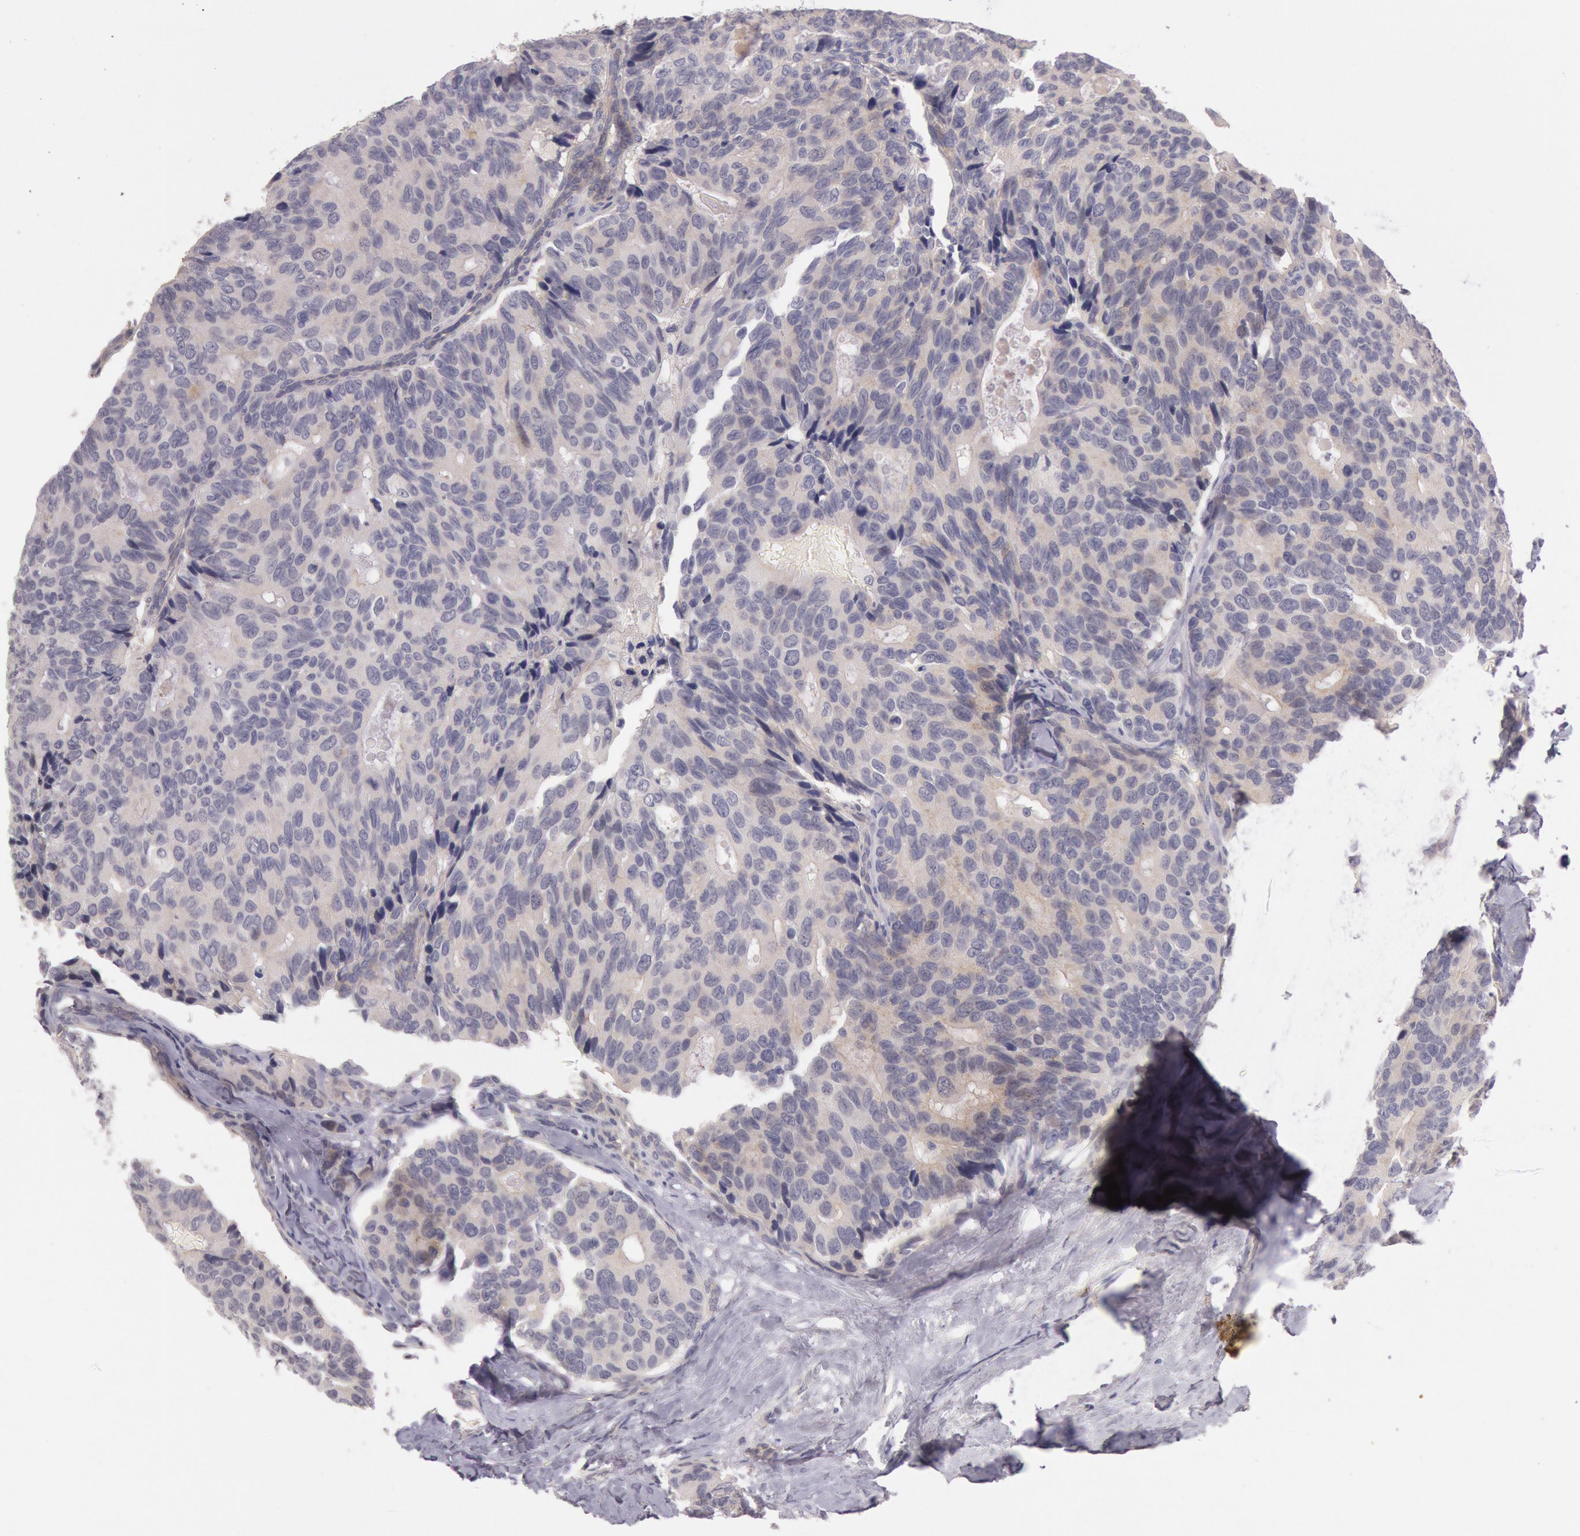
{"staining": {"intensity": "weak", "quantity": "25%-75%", "location": "cytoplasmic/membranous"}, "tissue": "breast cancer", "cell_type": "Tumor cells", "image_type": "cancer", "snomed": [{"axis": "morphology", "description": "Duct carcinoma"}, {"axis": "topography", "description": "Breast"}], "caption": "About 25%-75% of tumor cells in breast cancer (intraductal carcinoma) reveal weak cytoplasmic/membranous protein expression as visualized by brown immunohistochemical staining.", "gene": "TRIB2", "patient": {"sex": "female", "age": 69}}